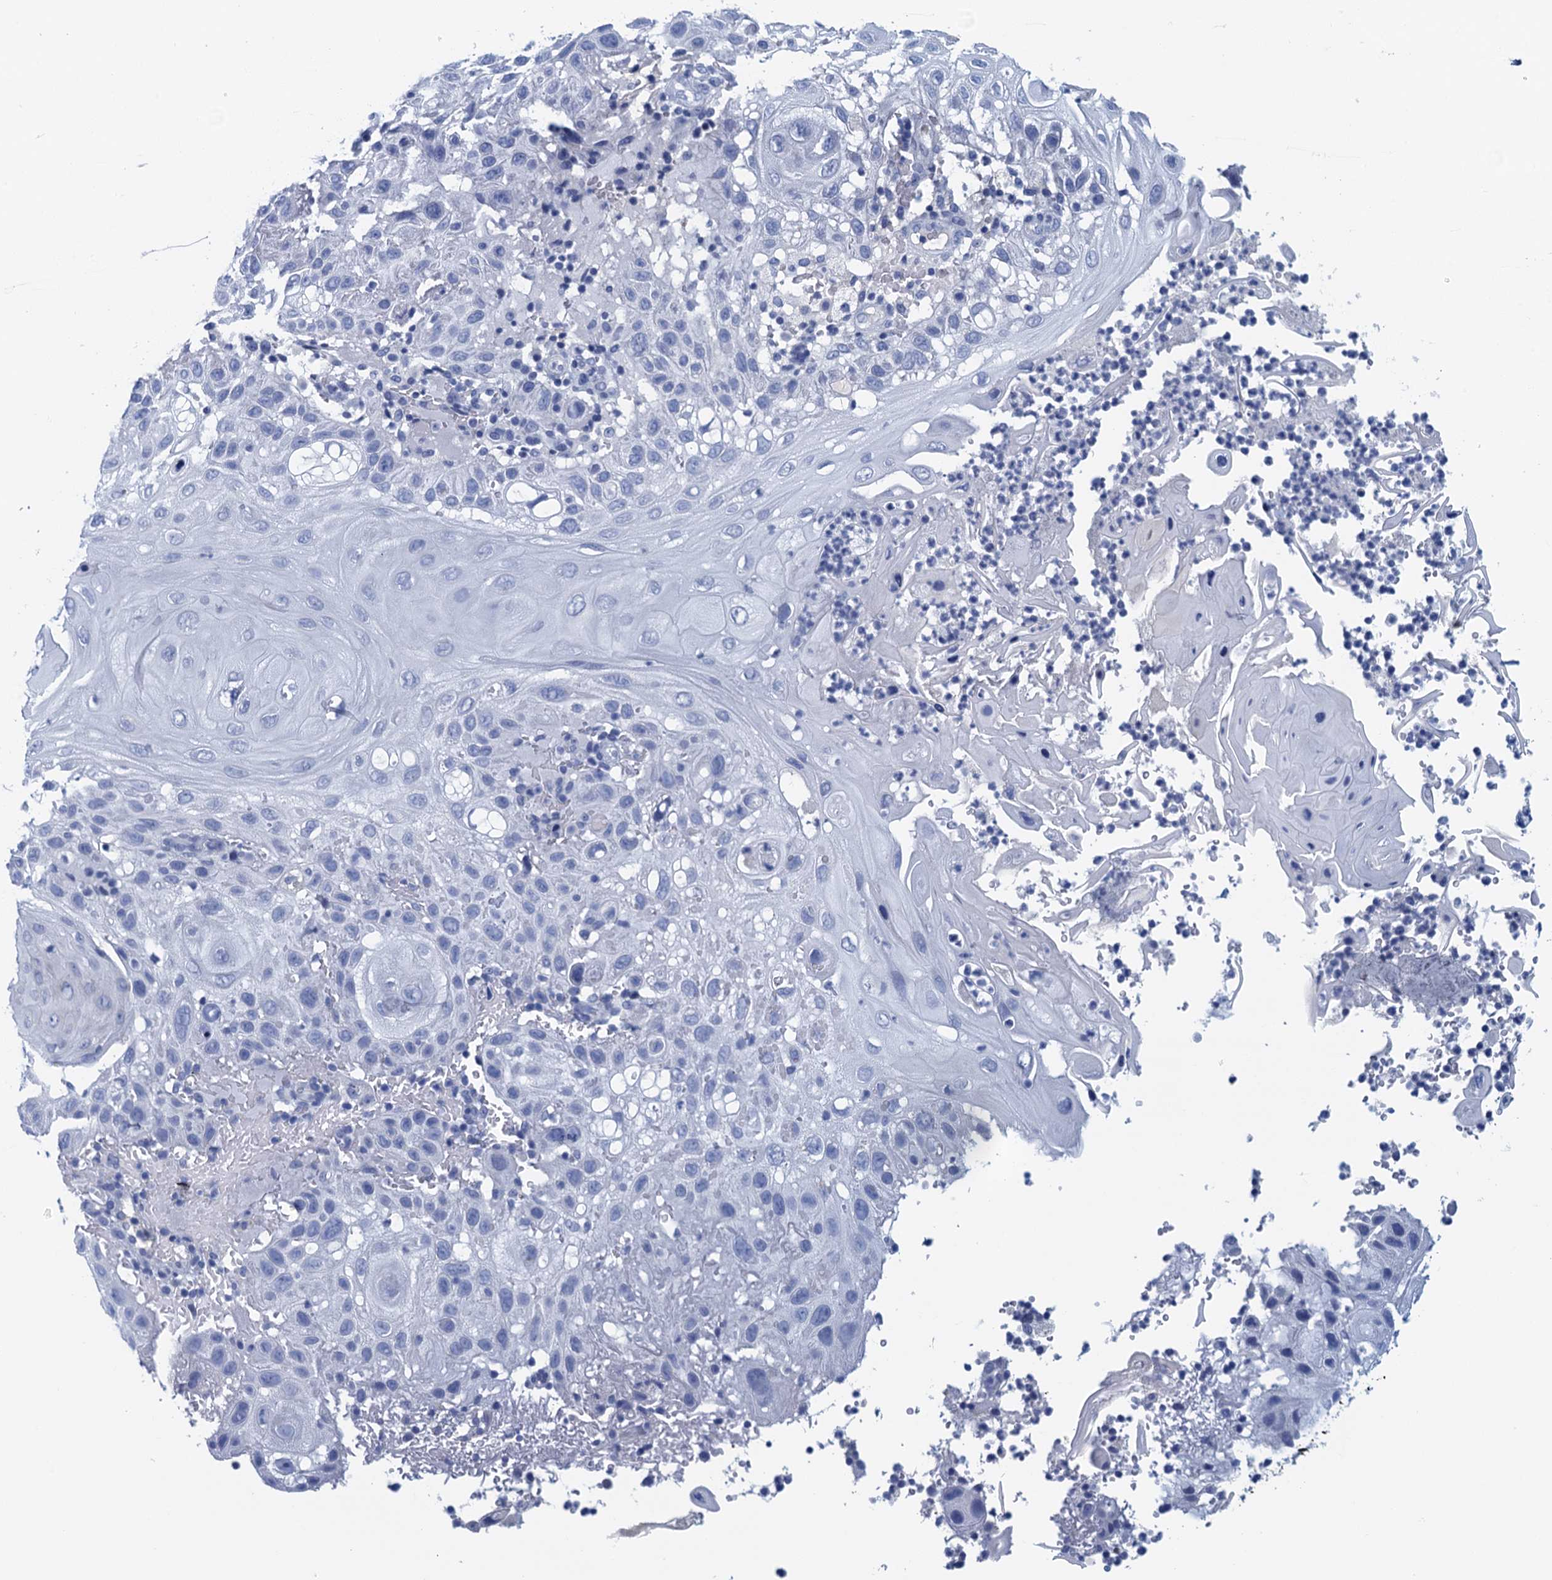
{"staining": {"intensity": "negative", "quantity": "none", "location": "none"}, "tissue": "skin cancer", "cell_type": "Tumor cells", "image_type": "cancer", "snomed": [{"axis": "morphology", "description": "Normal tissue, NOS"}, {"axis": "morphology", "description": "Squamous cell carcinoma, NOS"}, {"axis": "topography", "description": "Skin"}], "caption": "Tumor cells are negative for brown protein staining in squamous cell carcinoma (skin).", "gene": "CYP51A1", "patient": {"sex": "female", "age": 96}}